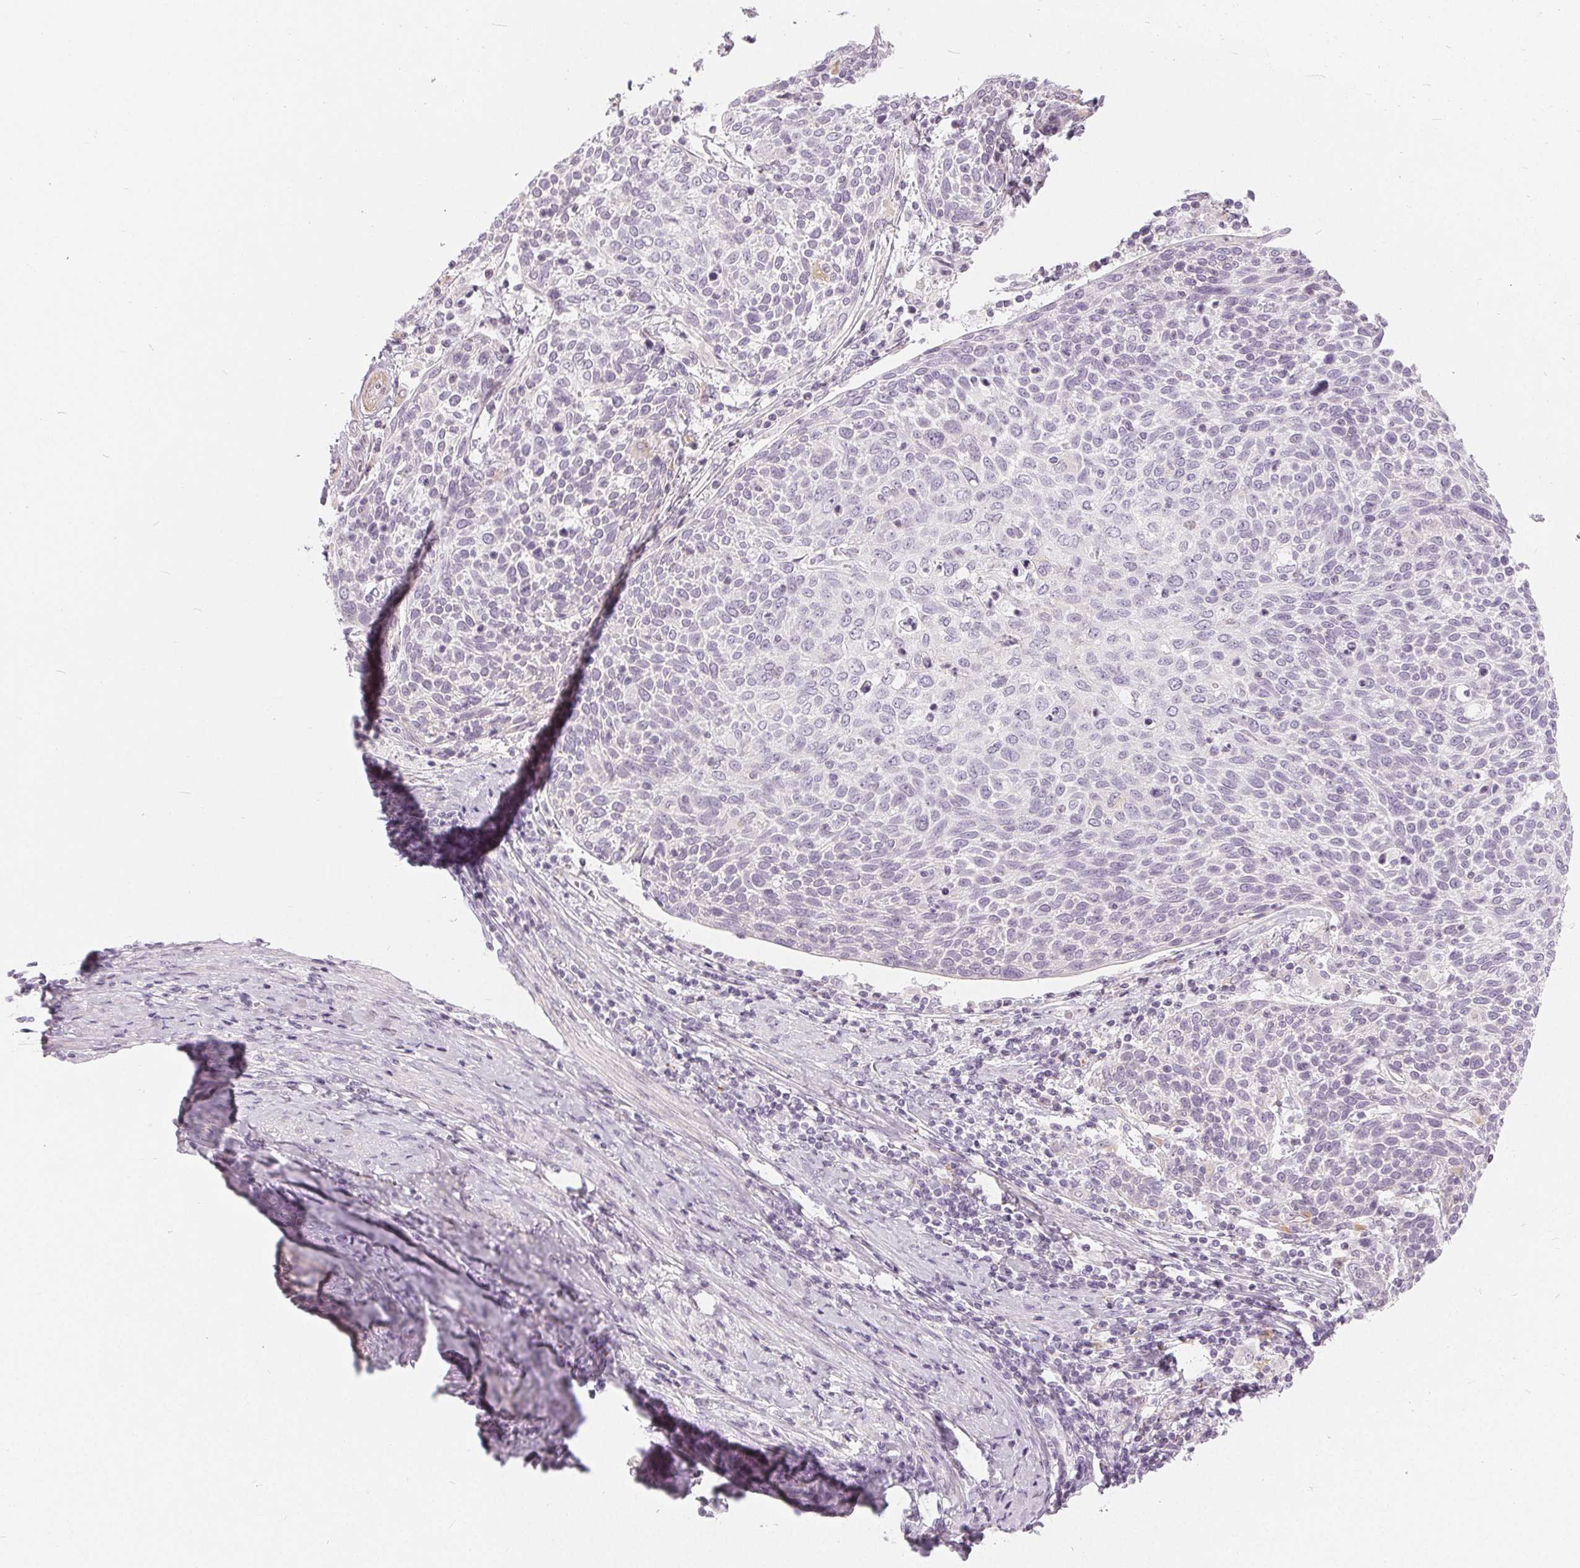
{"staining": {"intensity": "negative", "quantity": "none", "location": "none"}, "tissue": "cervical cancer", "cell_type": "Tumor cells", "image_type": "cancer", "snomed": [{"axis": "morphology", "description": "Squamous cell carcinoma, NOS"}, {"axis": "topography", "description": "Cervix"}], "caption": "Tumor cells are negative for brown protein staining in cervical cancer.", "gene": "HOPX", "patient": {"sex": "female", "age": 61}}